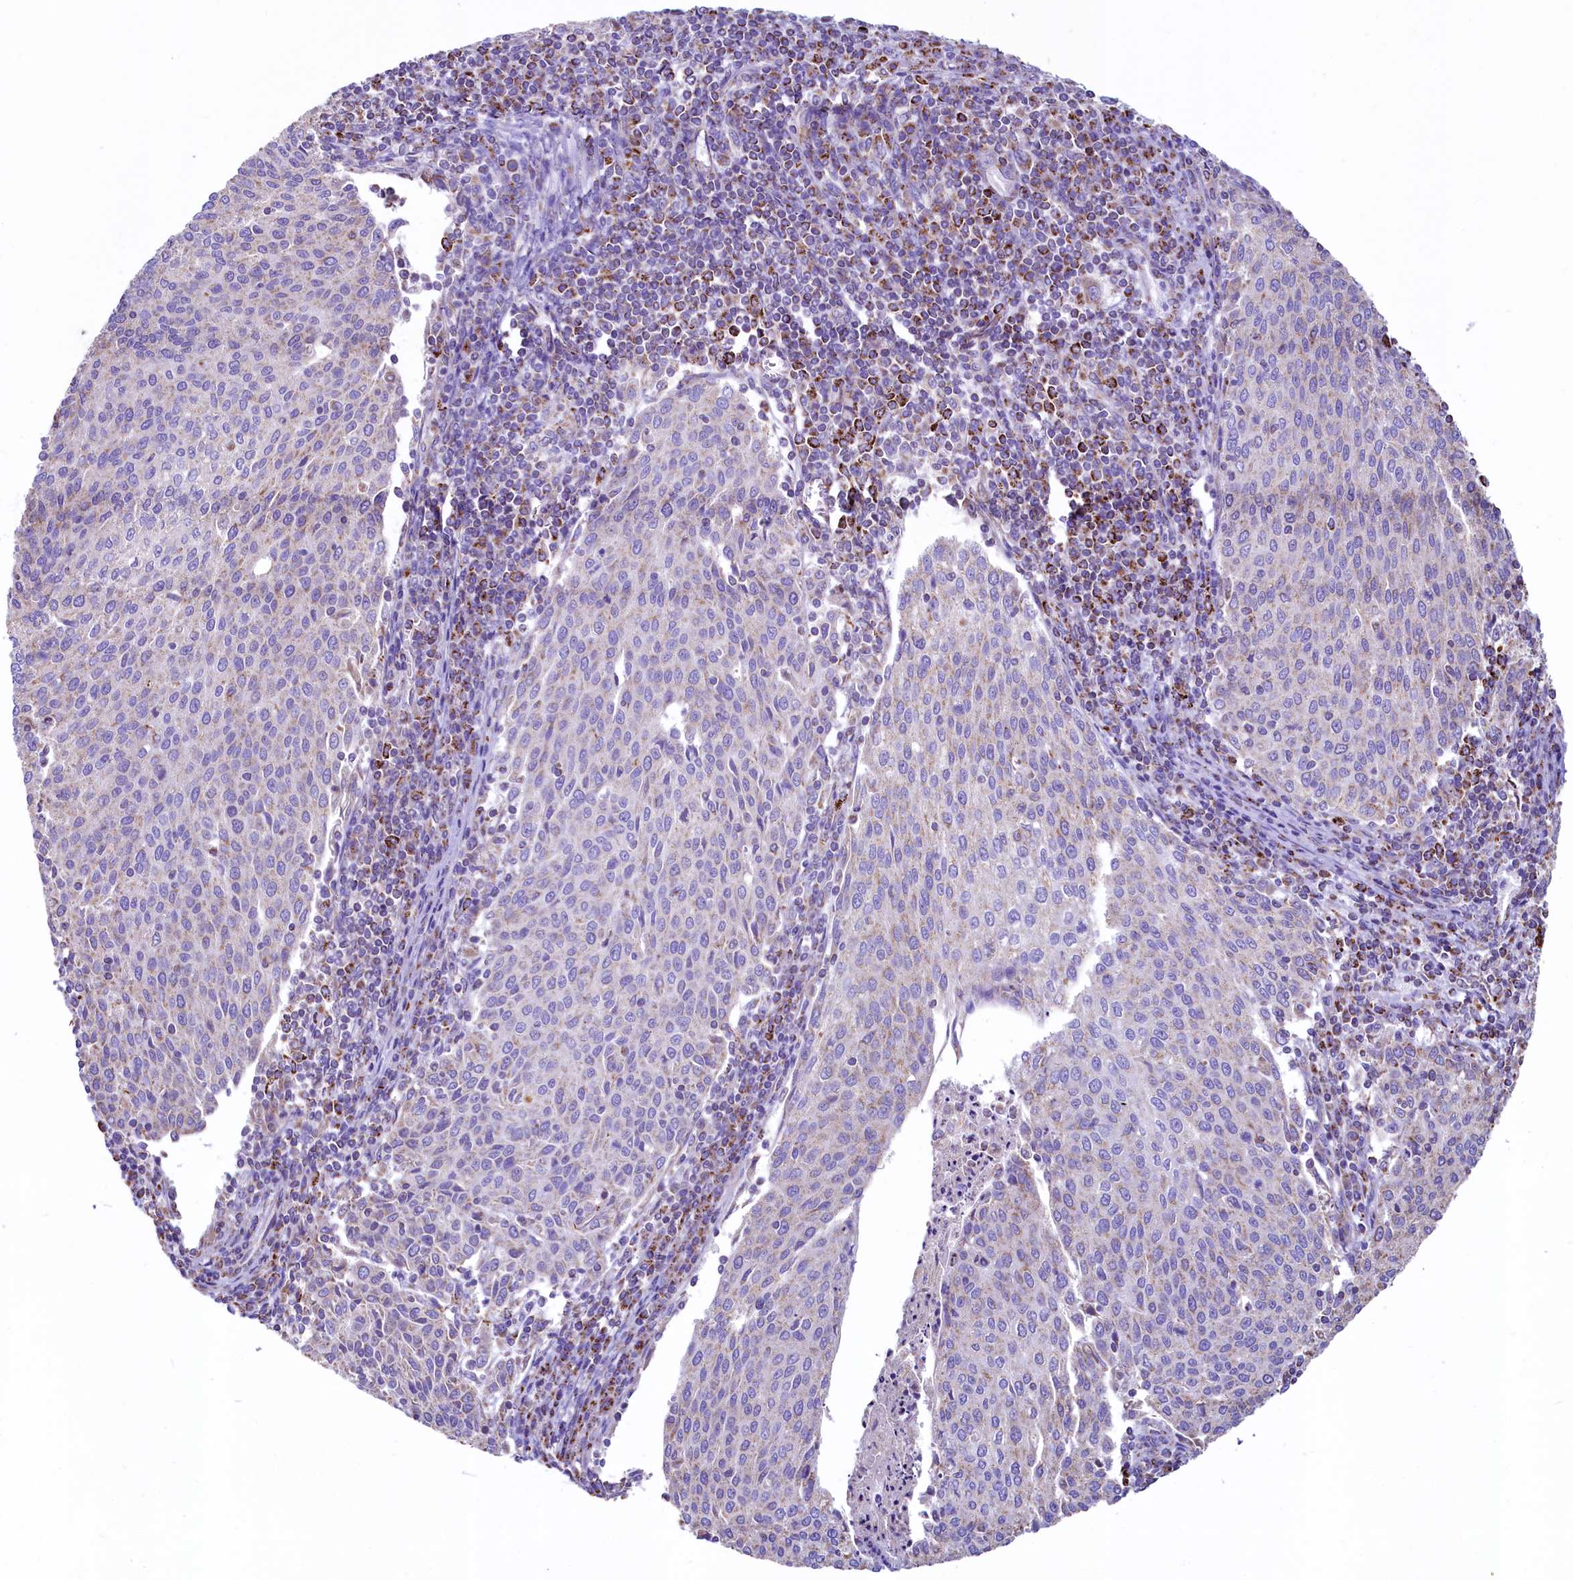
{"staining": {"intensity": "weak", "quantity": "25%-75%", "location": "cytoplasmic/membranous"}, "tissue": "cervical cancer", "cell_type": "Tumor cells", "image_type": "cancer", "snomed": [{"axis": "morphology", "description": "Squamous cell carcinoma, NOS"}, {"axis": "topography", "description": "Cervix"}], "caption": "Brown immunohistochemical staining in squamous cell carcinoma (cervical) reveals weak cytoplasmic/membranous staining in approximately 25%-75% of tumor cells.", "gene": "IDH3A", "patient": {"sex": "female", "age": 46}}